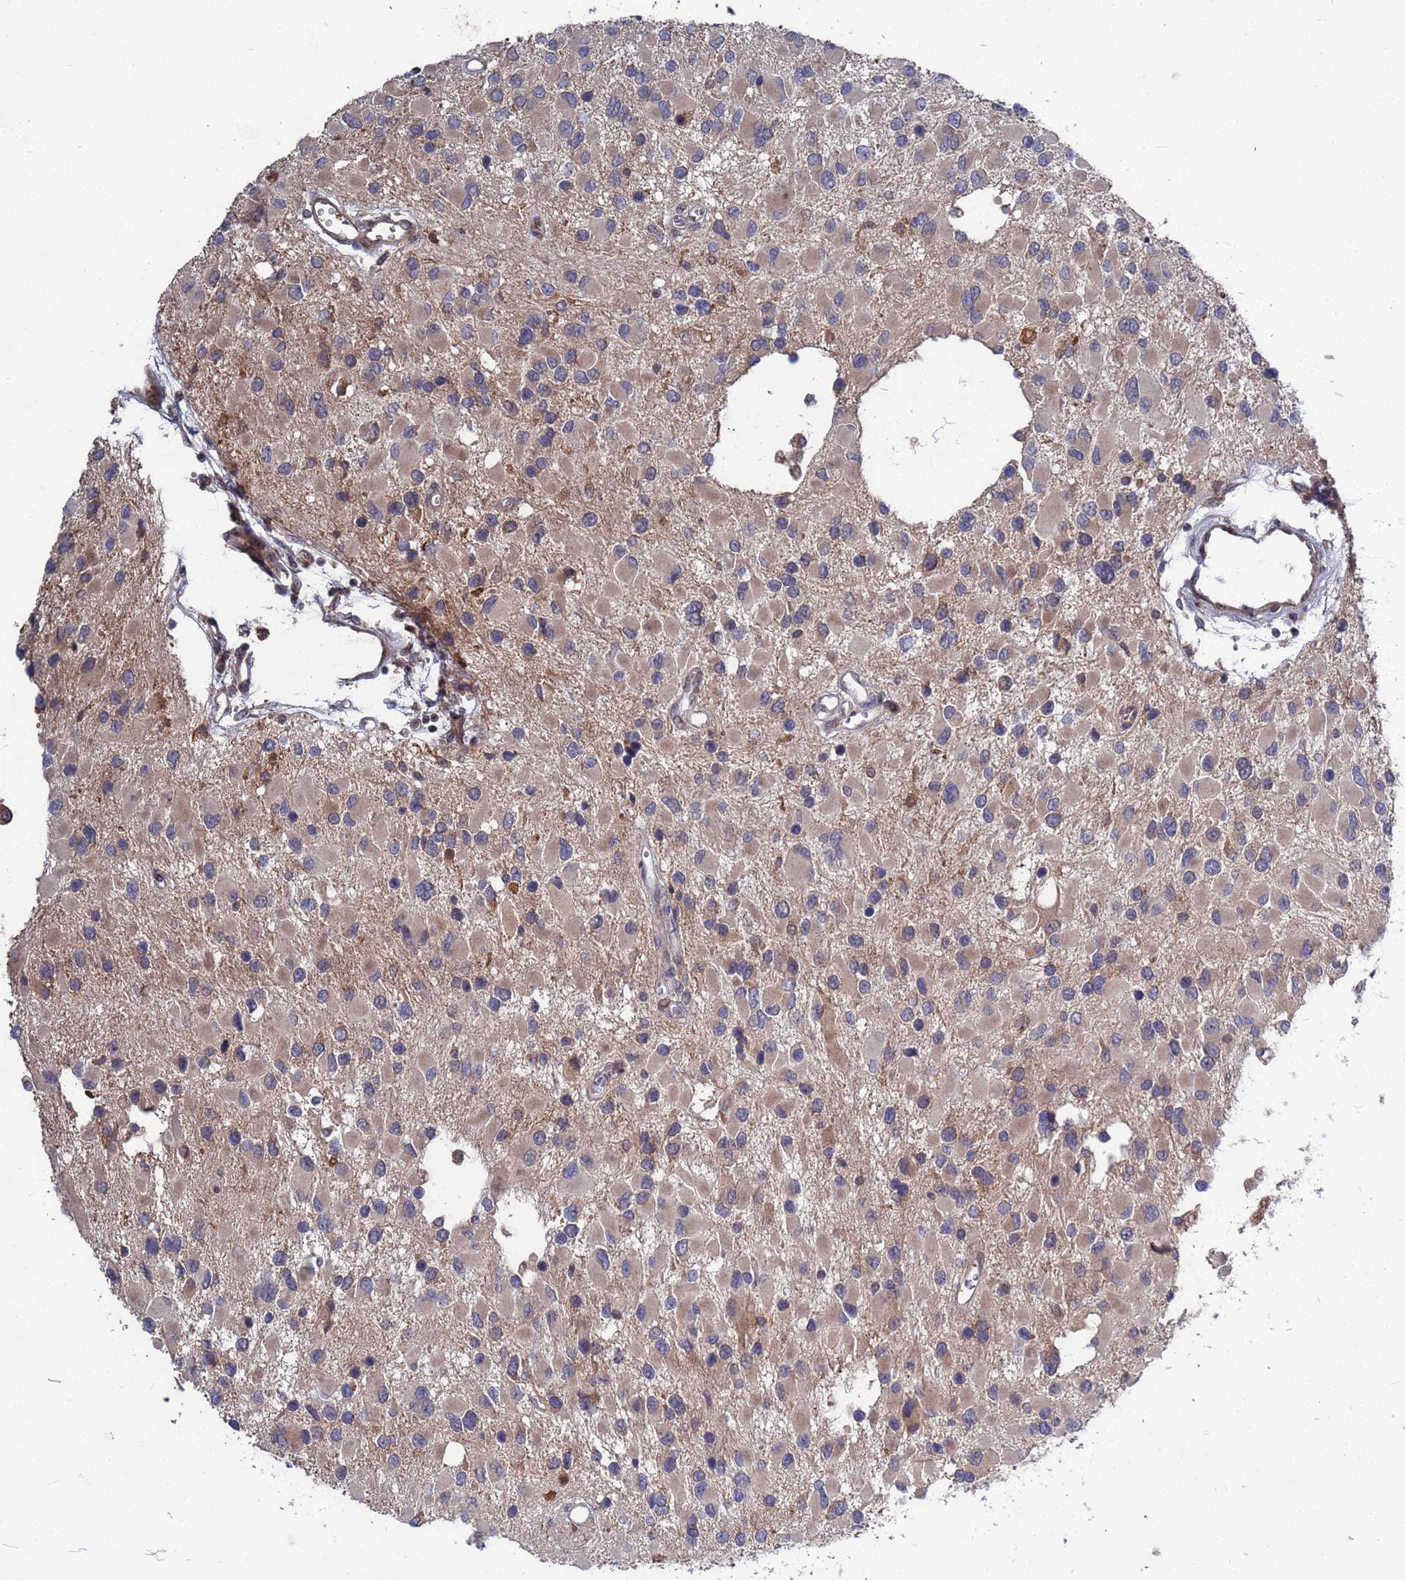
{"staining": {"intensity": "negative", "quantity": "none", "location": "none"}, "tissue": "glioma", "cell_type": "Tumor cells", "image_type": "cancer", "snomed": [{"axis": "morphology", "description": "Glioma, malignant, High grade"}, {"axis": "topography", "description": "Brain"}], "caption": "Immunohistochemistry micrograph of human malignant glioma (high-grade) stained for a protein (brown), which shows no staining in tumor cells. (Brightfield microscopy of DAB IHC at high magnification).", "gene": "TMBIM6", "patient": {"sex": "male", "age": 53}}